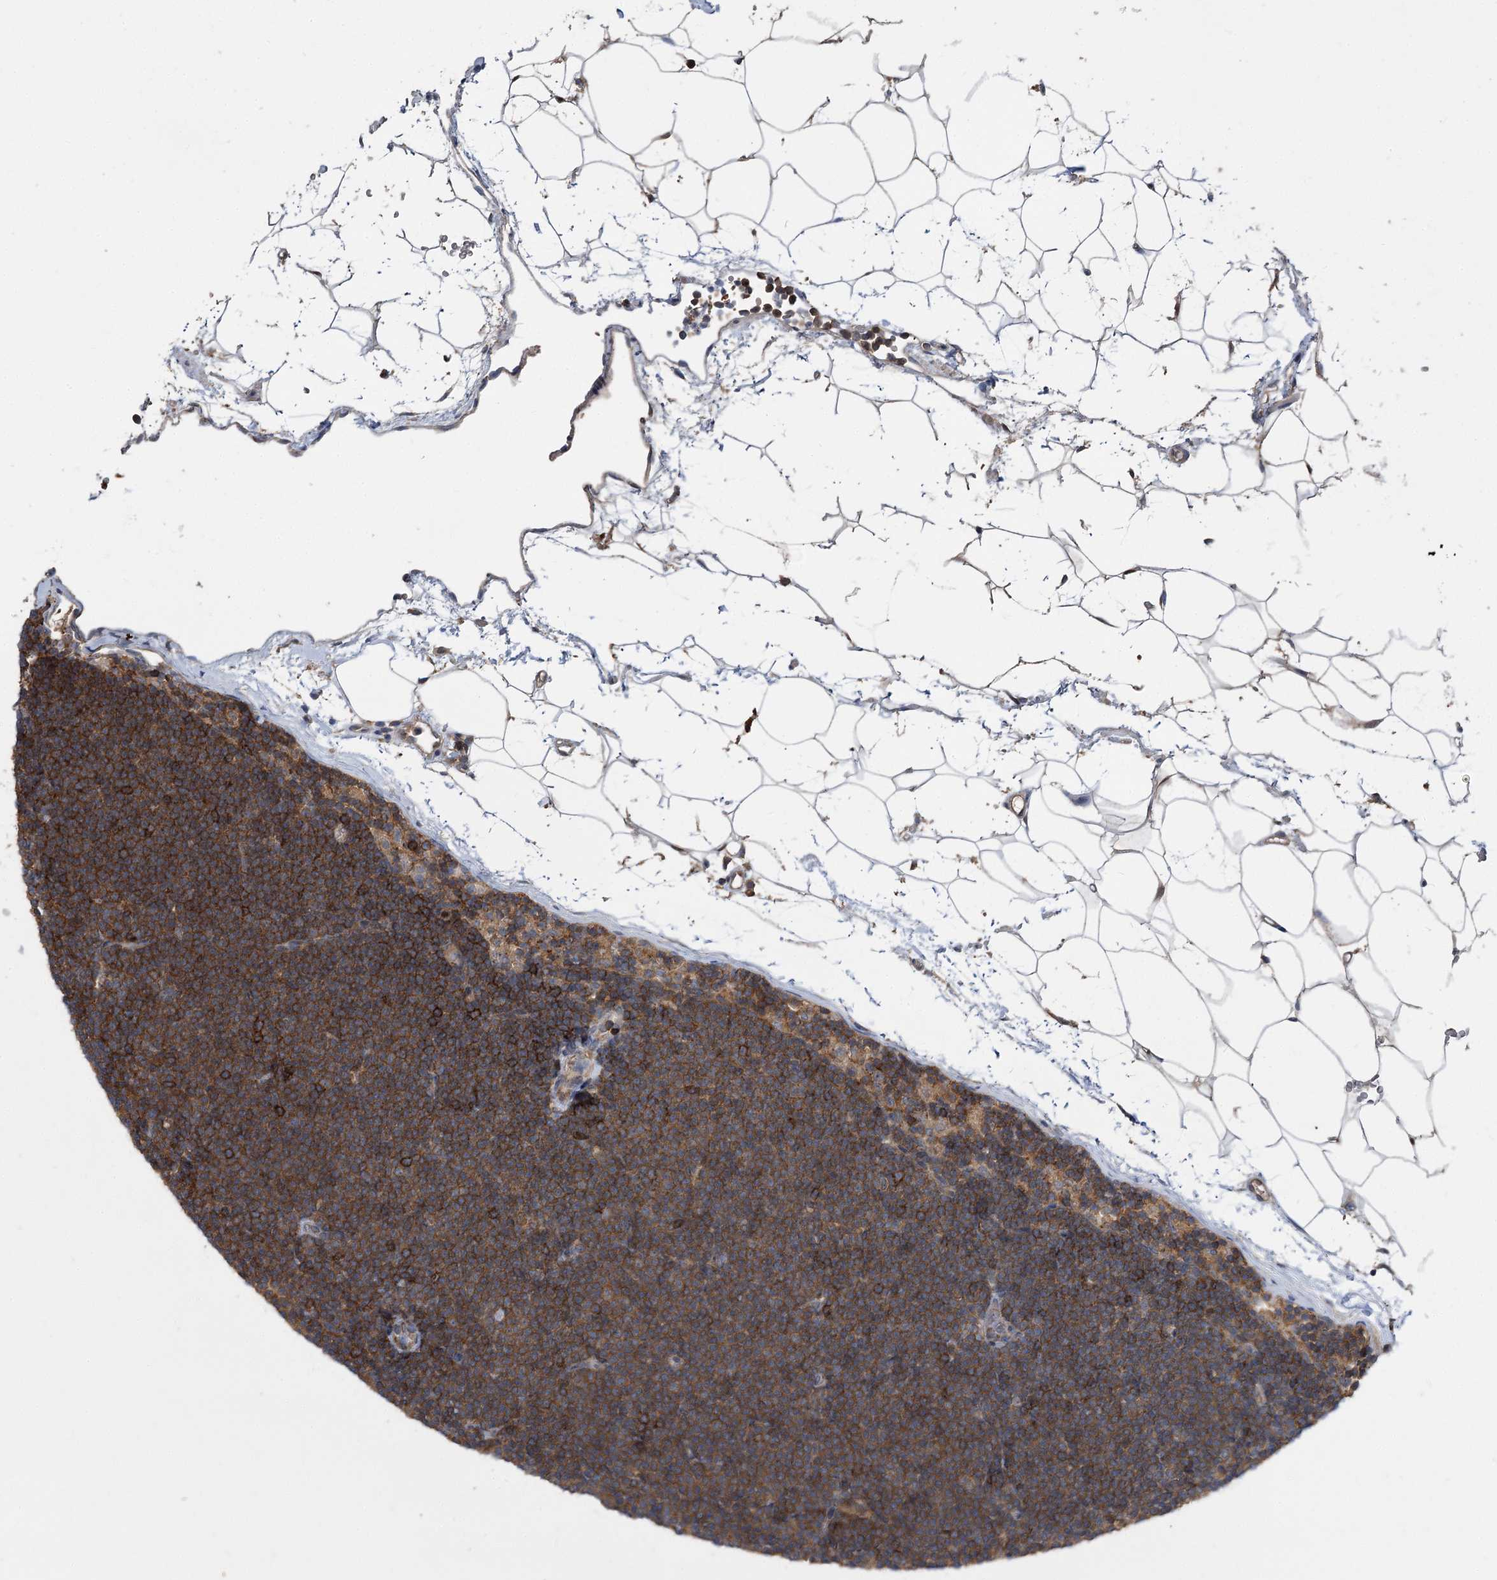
{"staining": {"intensity": "moderate", "quantity": ">75%", "location": "cytoplasmic/membranous"}, "tissue": "lymphoma", "cell_type": "Tumor cells", "image_type": "cancer", "snomed": [{"axis": "morphology", "description": "Malignant lymphoma, non-Hodgkin's type, Low grade"}, {"axis": "topography", "description": "Lymph node"}], "caption": "Low-grade malignant lymphoma, non-Hodgkin's type stained with DAB (3,3'-diaminobenzidine) immunohistochemistry (IHC) reveals medium levels of moderate cytoplasmic/membranous positivity in approximately >75% of tumor cells.", "gene": "STX6", "patient": {"sex": "female", "age": 53}}